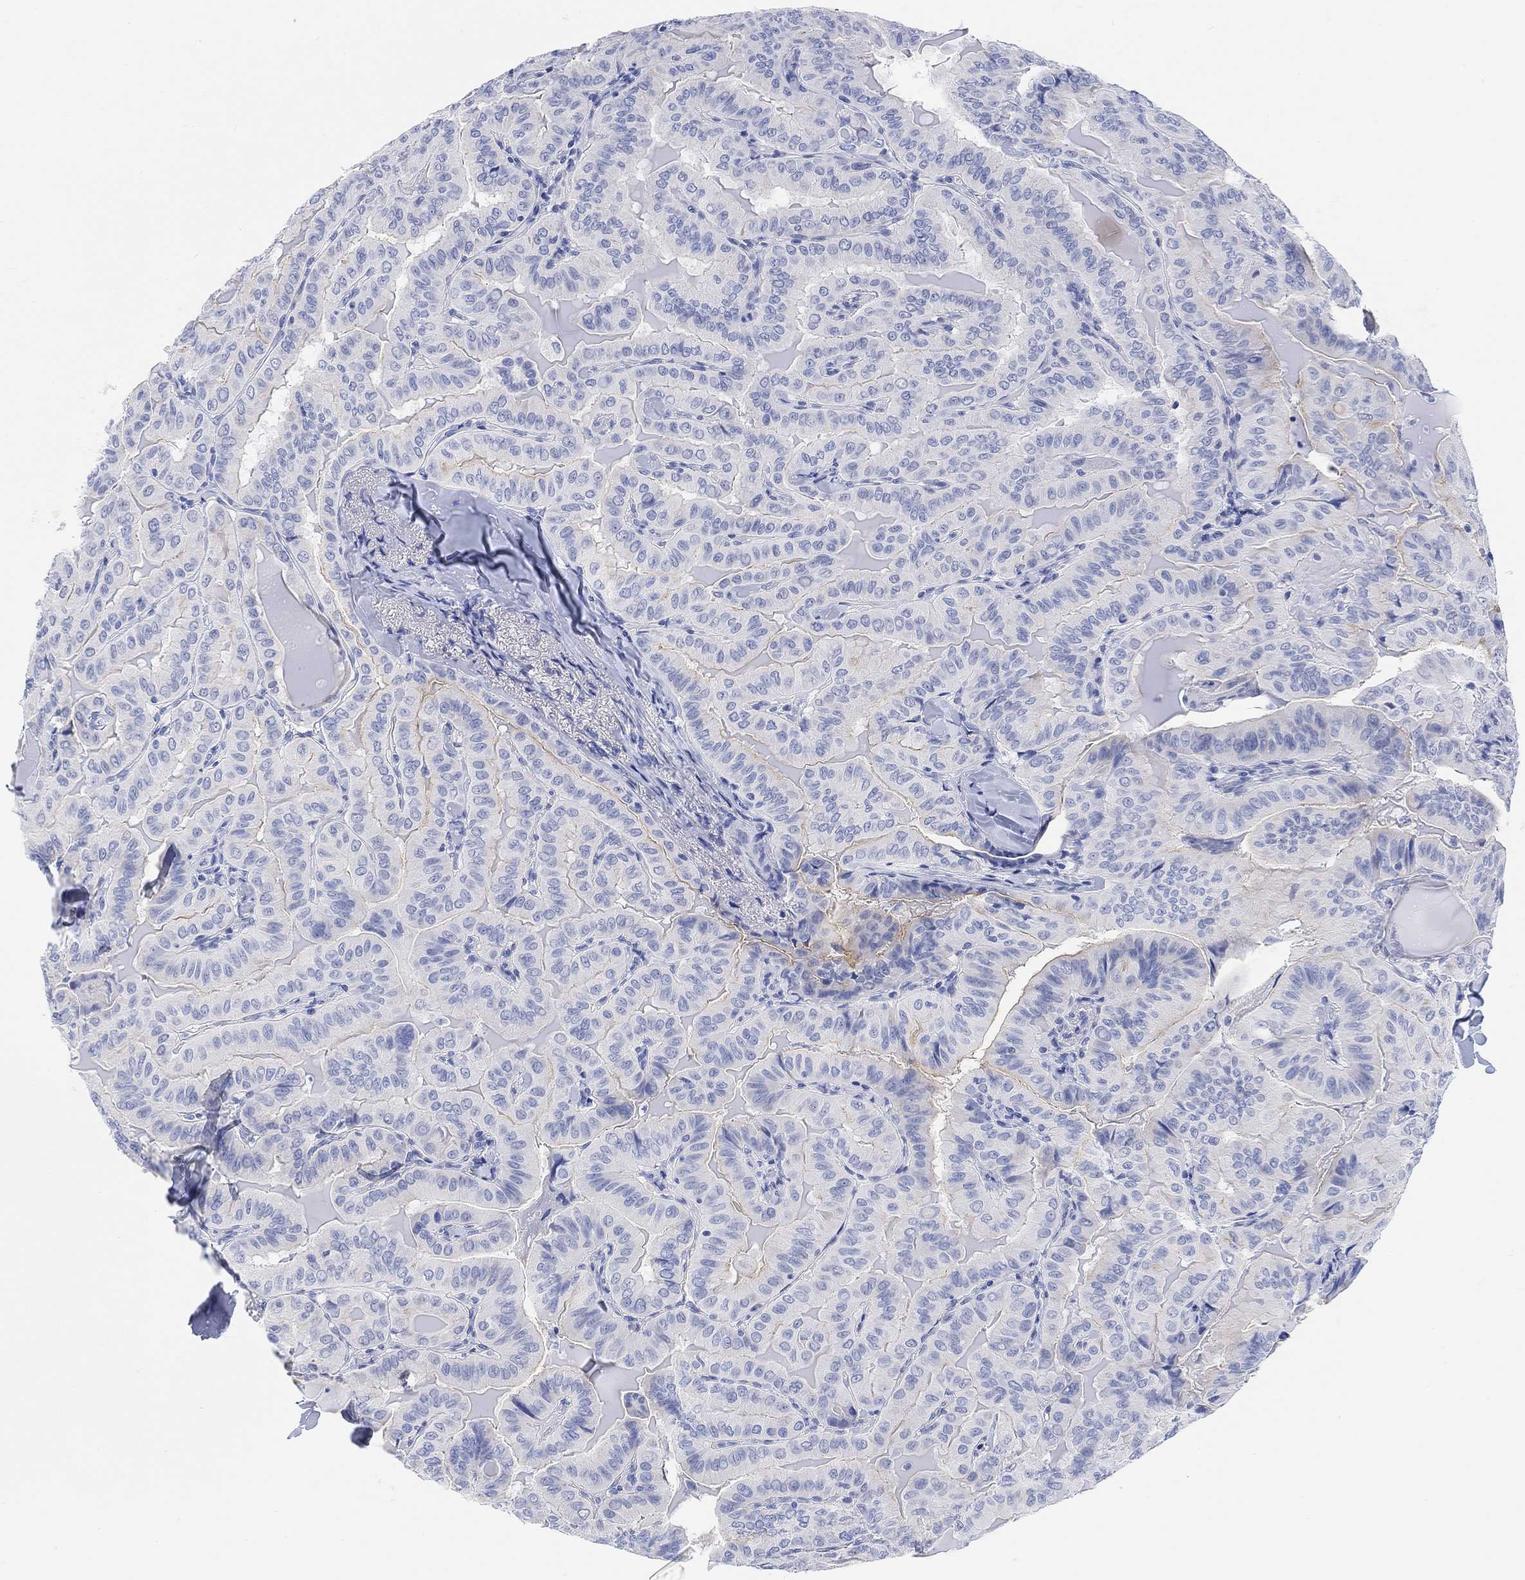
{"staining": {"intensity": "weak", "quantity": "<25%", "location": "cytoplasmic/membranous"}, "tissue": "thyroid cancer", "cell_type": "Tumor cells", "image_type": "cancer", "snomed": [{"axis": "morphology", "description": "Papillary adenocarcinoma, NOS"}, {"axis": "topography", "description": "Thyroid gland"}], "caption": "Human thyroid papillary adenocarcinoma stained for a protein using IHC shows no expression in tumor cells.", "gene": "XIRP2", "patient": {"sex": "female", "age": 68}}